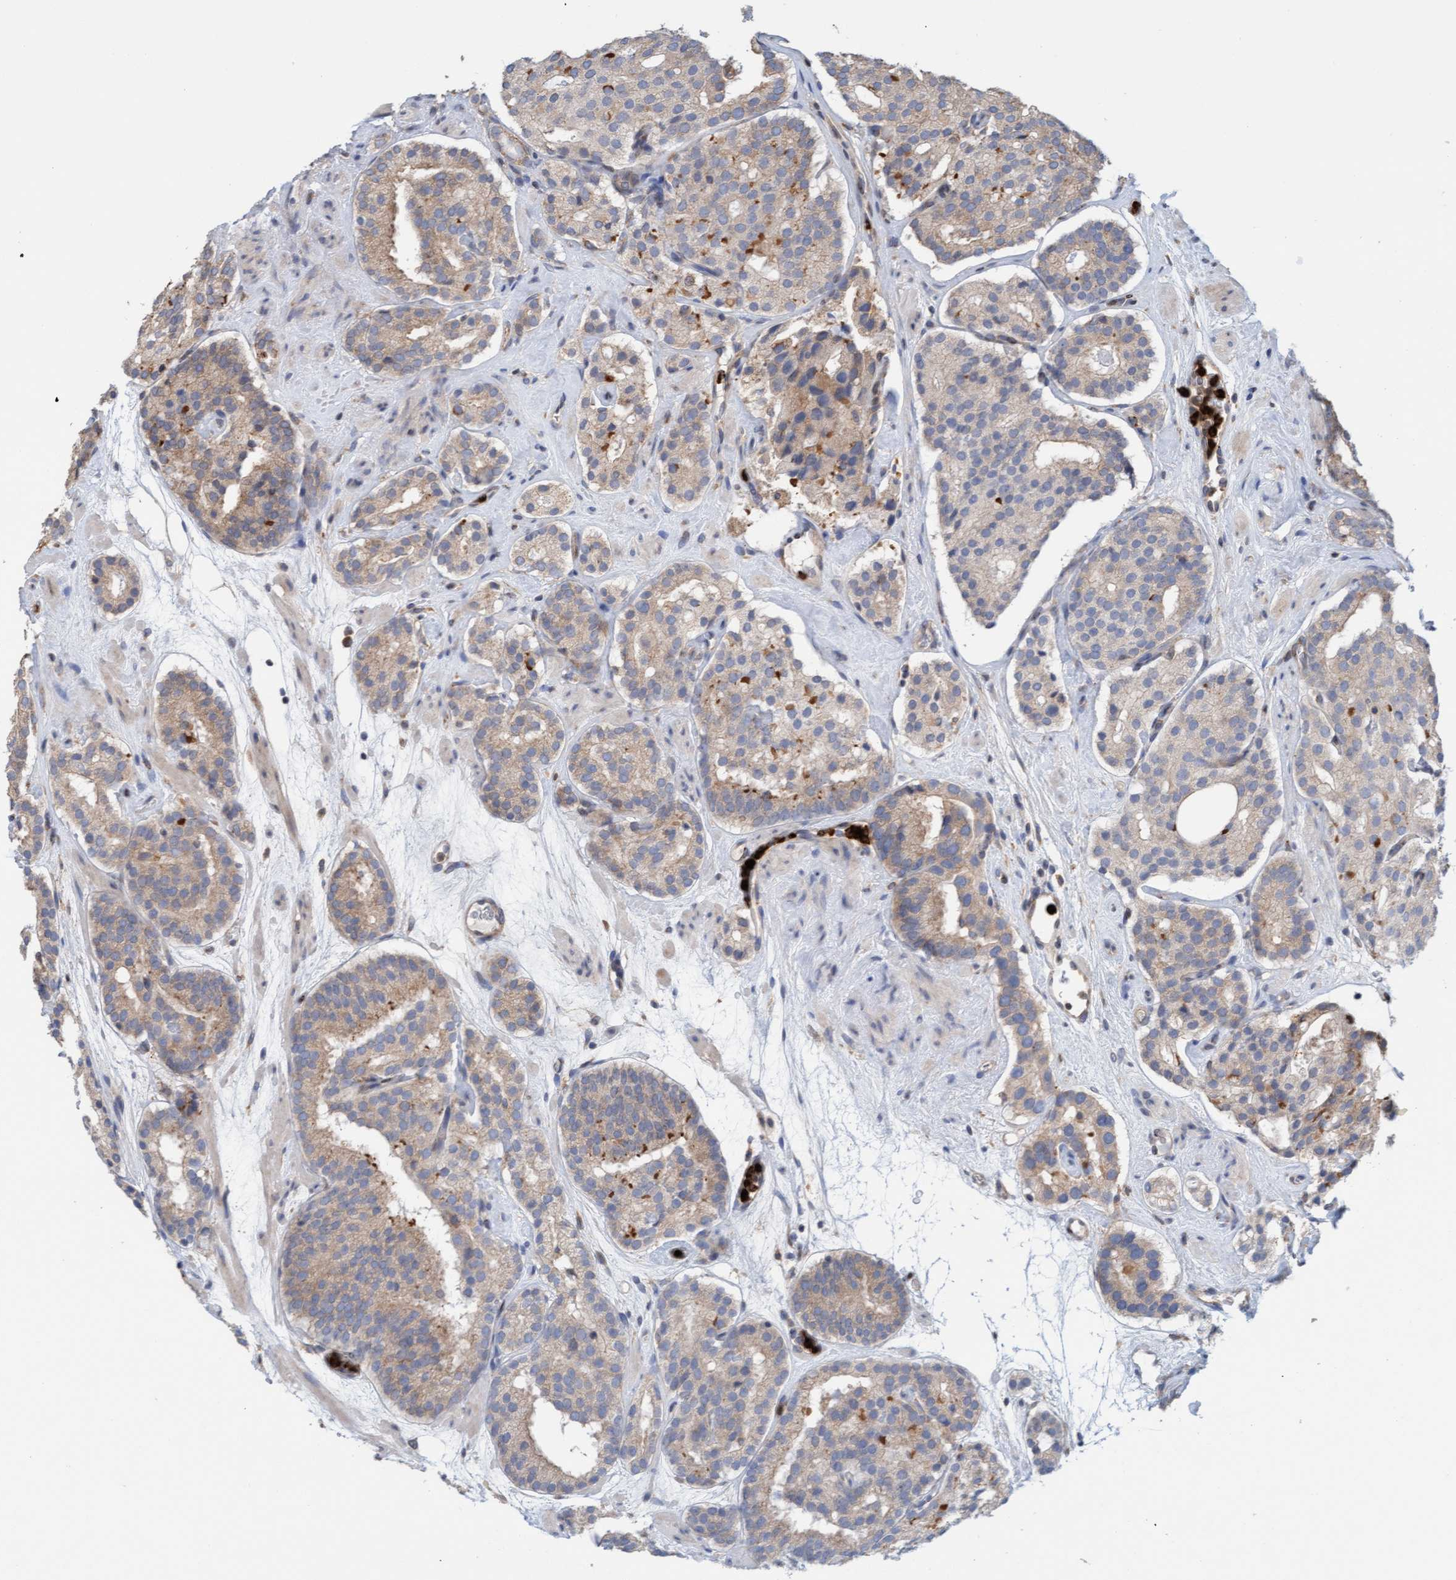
{"staining": {"intensity": "weak", "quantity": ">75%", "location": "cytoplasmic/membranous"}, "tissue": "prostate cancer", "cell_type": "Tumor cells", "image_type": "cancer", "snomed": [{"axis": "morphology", "description": "Adenocarcinoma, Low grade"}, {"axis": "topography", "description": "Prostate"}], "caption": "Weak cytoplasmic/membranous staining for a protein is seen in approximately >75% of tumor cells of prostate cancer using immunohistochemistry (IHC).", "gene": "MMP8", "patient": {"sex": "male", "age": 69}}